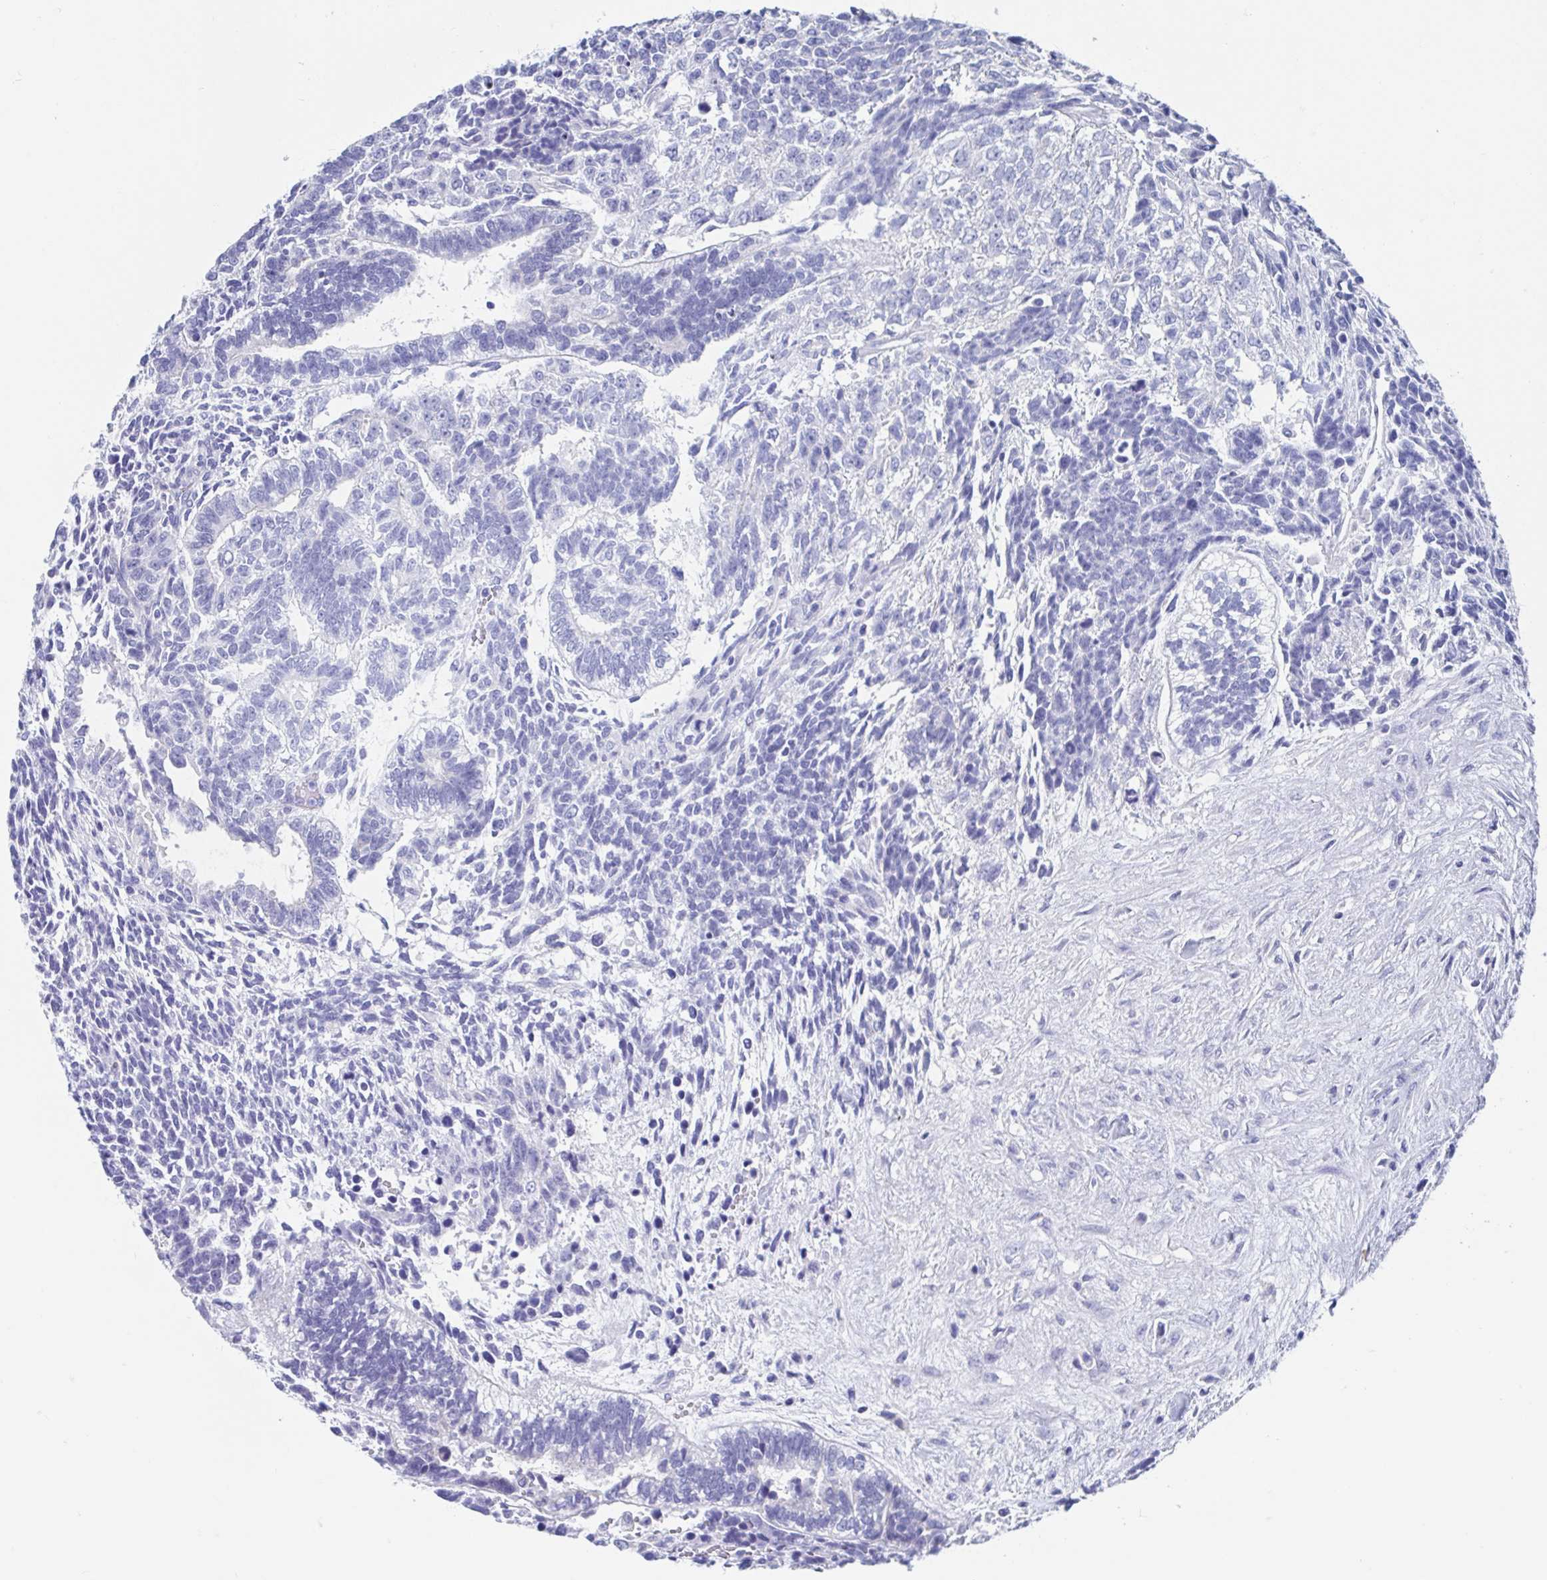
{"staining": {"intensity": "negative", "quantity": "none", "location": "none"}, "tissue": "testis cancer", "cell_type": "Tumor cells", "image_type": "cancer", "snomed": [{"axis": "morphology", "description": "Carcinoma, Embryonal, NOS"}, {"axis": "topography", "description": "Testis"}], "caption": "The photomicrograph exhibits no significant expression in tumor cells of testis cancer (embryonal carcinoma).", "gene": "SHCBP1L", "patient": {"sex": "male", "age": 23}}